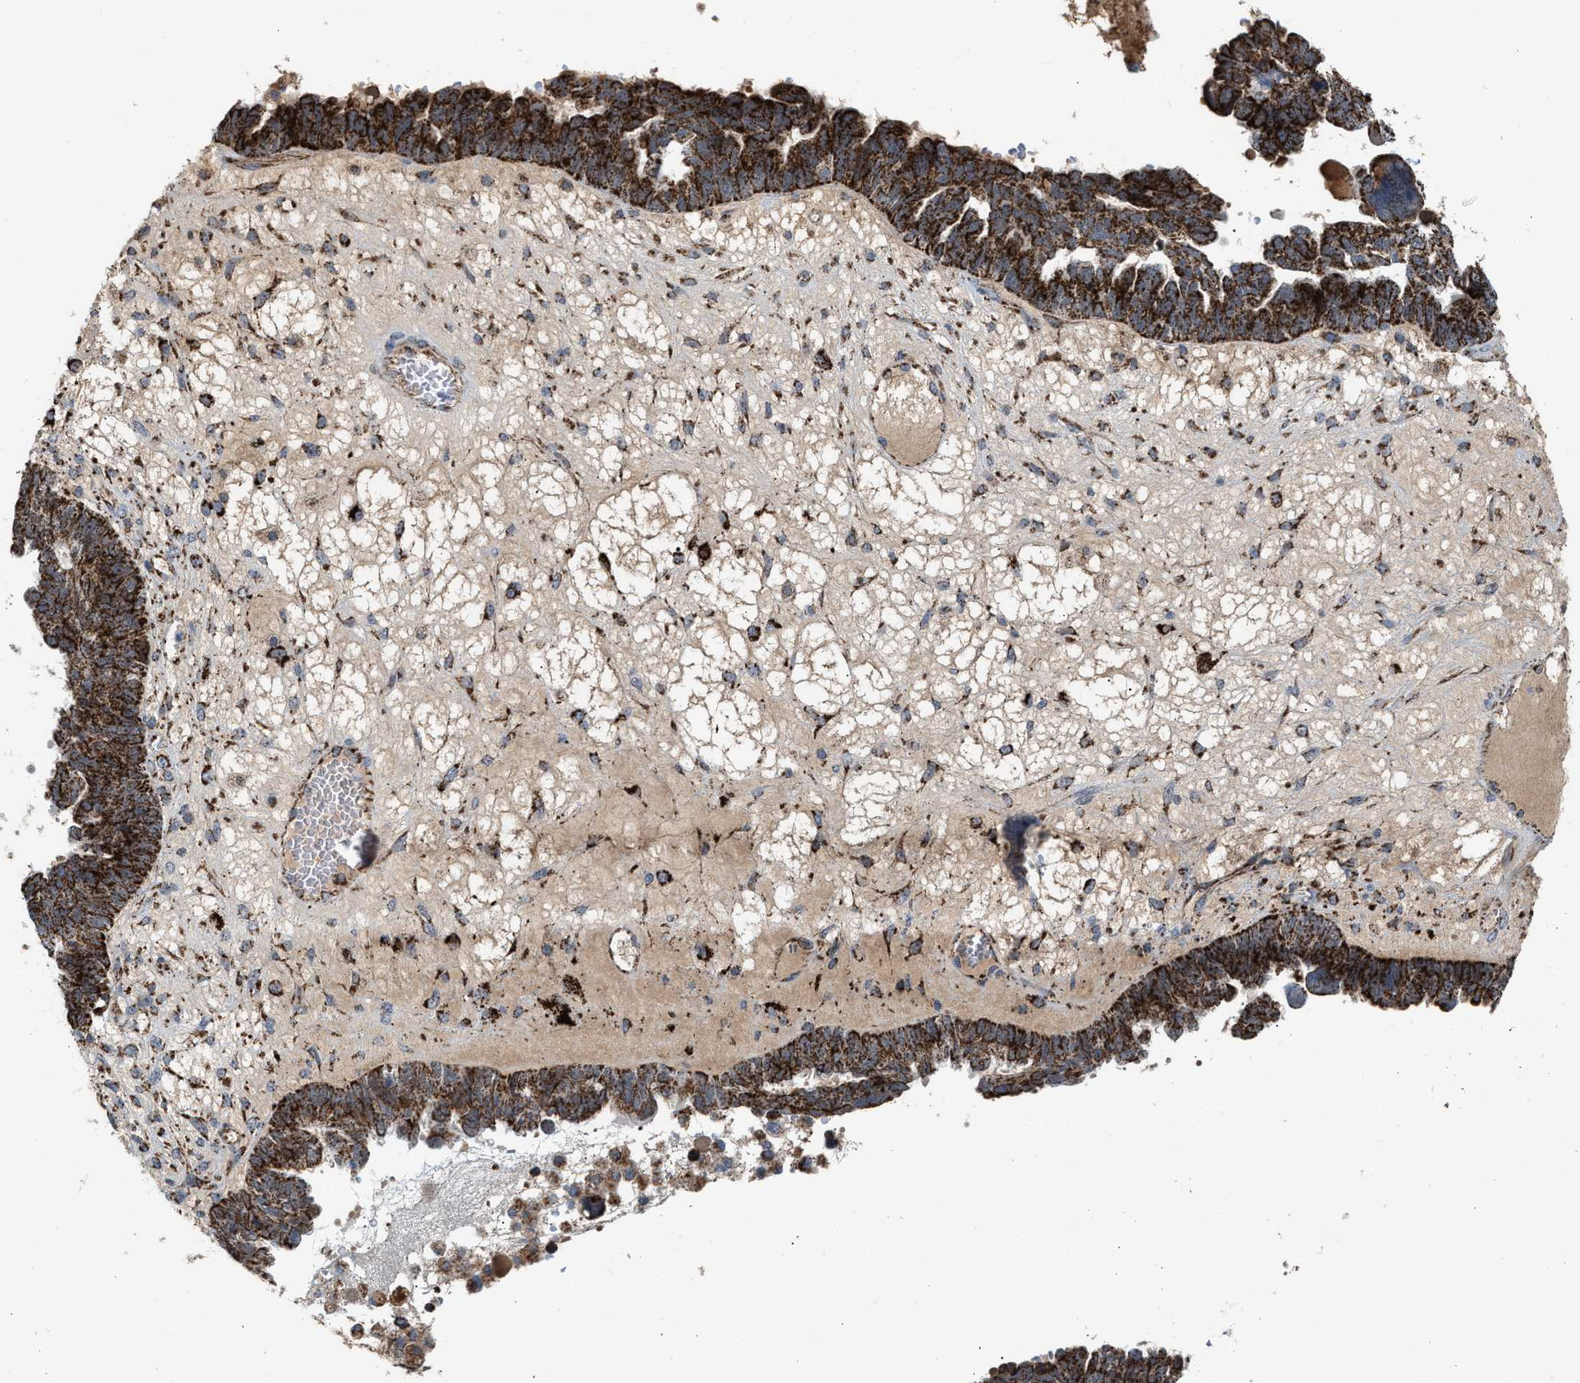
{"staining": {"intensity": "strong", "quantity": ">75%", "location": "cytoplasmic/membranous"}, "tissue": "ovarian cancer", "cell_type": "Tumor cells", "image_type": "cancer", "snomed": [{"axis": "morphology", "description": "Cystadenocarcinoma, serous, NOS"}, {"axis": "topography", "description": "Ovary"}], "caption": "Immunohistochemistry (IHC) staining of serous cystadenocarcinoma (ovarian), which demonstrates high levels of strong cytoplasmic/membranous staining in approximately >75% of tumor cells indicating strong cytoplasmic/membranous protein staining. The staining was performed using DAB (3,3'-diaminobenzidine) (brown) for protein detection and nuclei were counterstained in hematoxylin (blue).", "gene": "PMPCA", "patient": {"sex": "female", "age": 79}}